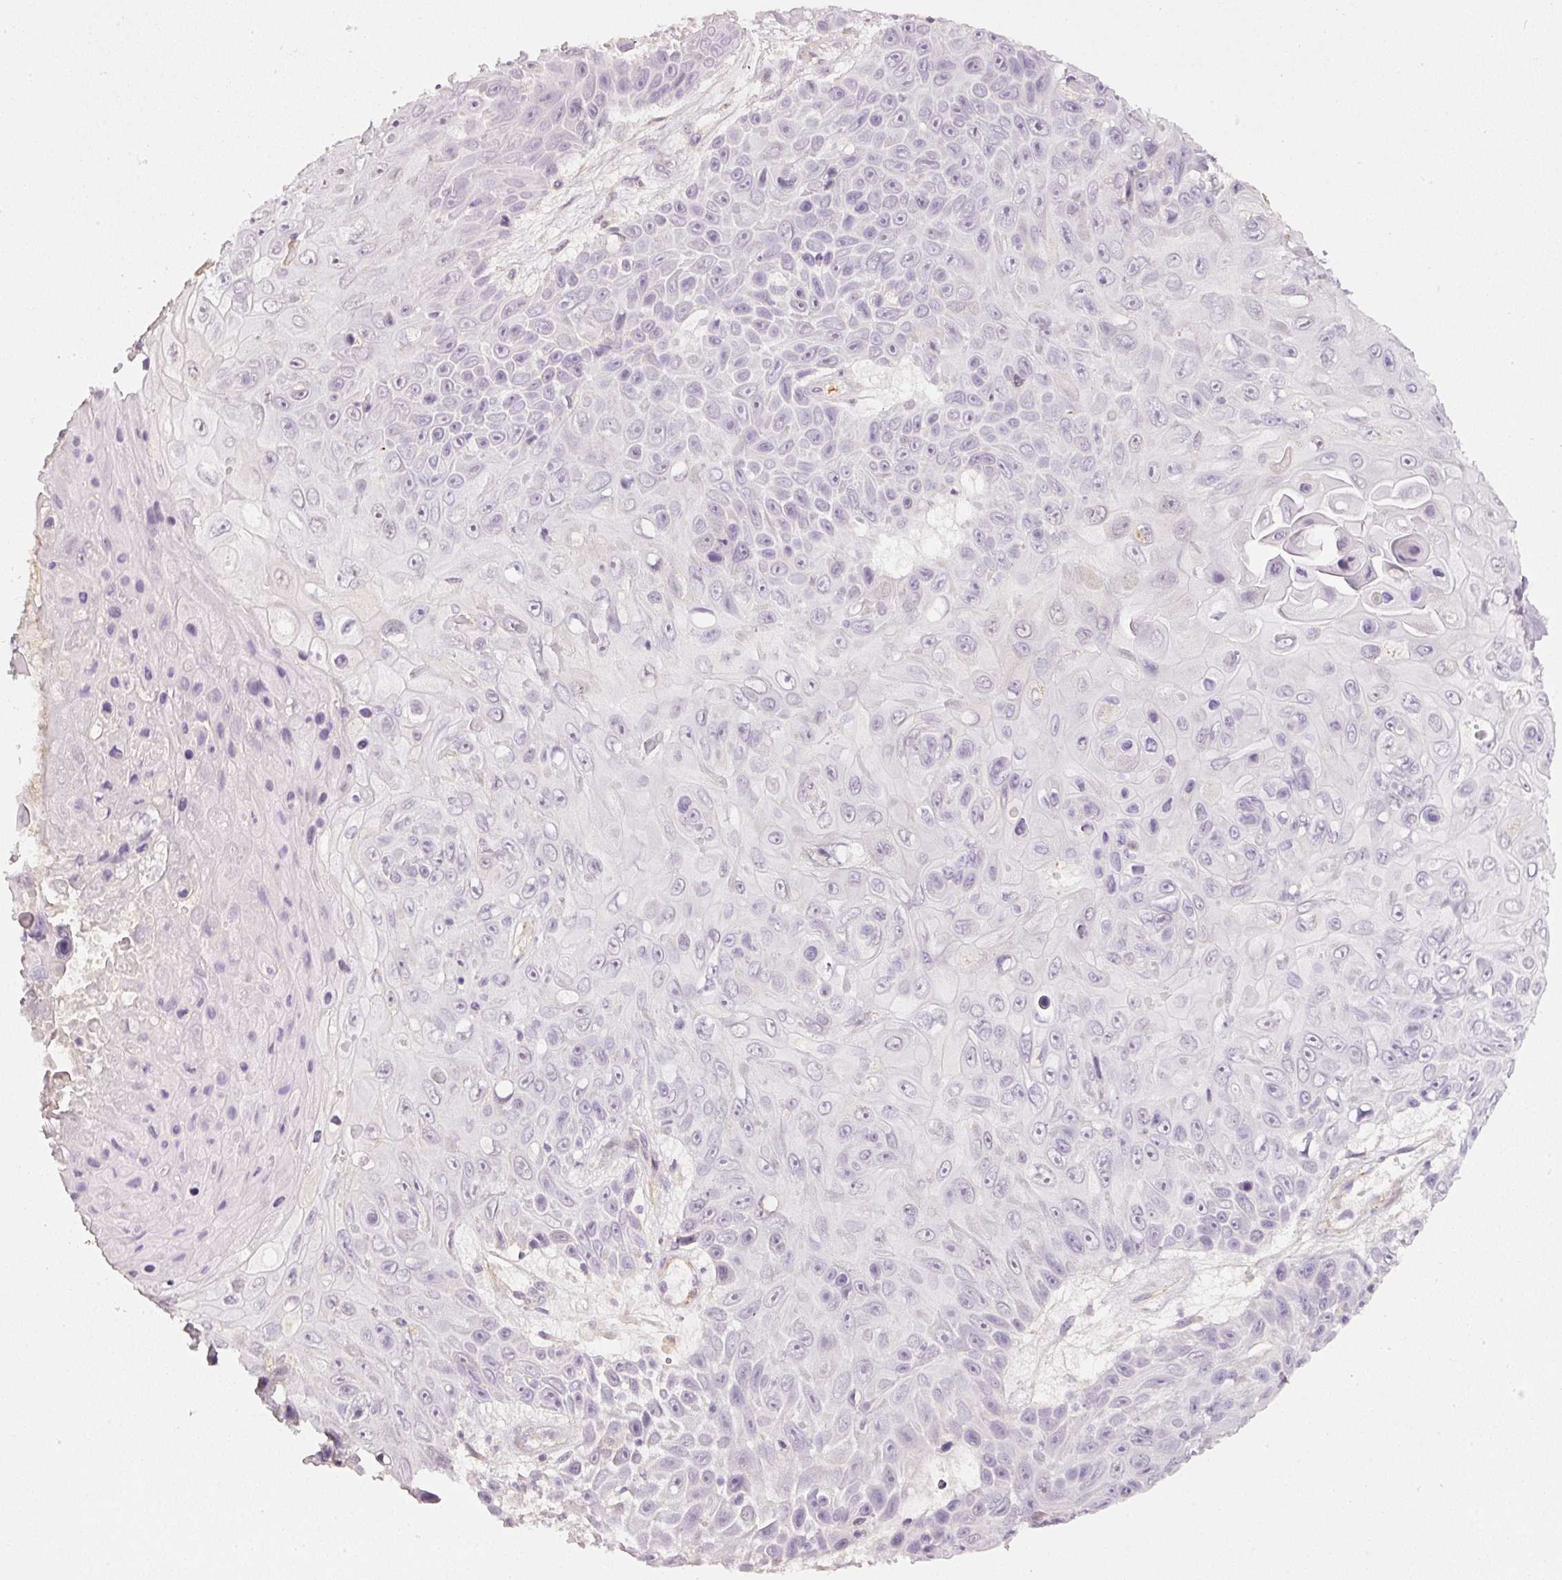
{"staining": {"intensity": "negative", "quantity": "none", "location": "none"}, "tissue": "skin cancer", "cell_type": "Tumor cells", "image_type": "cancer", "snomed": [{"axis": "morphology", "description": "Squamous cell carcinoma, NOS"}, {"axis": "topography", "description": "Skin"}], "caption": "The histopathology image displays no staining of tumor cells in skin squamous cell carcinoma. The staining is performed using DAB (3,3'-diaminobenzidine) brown chromogen with nuclei counter-stained in using hematoxylin.", "gene": "TOGARAM1", "patient": {"sex": "male", "age": 82}}